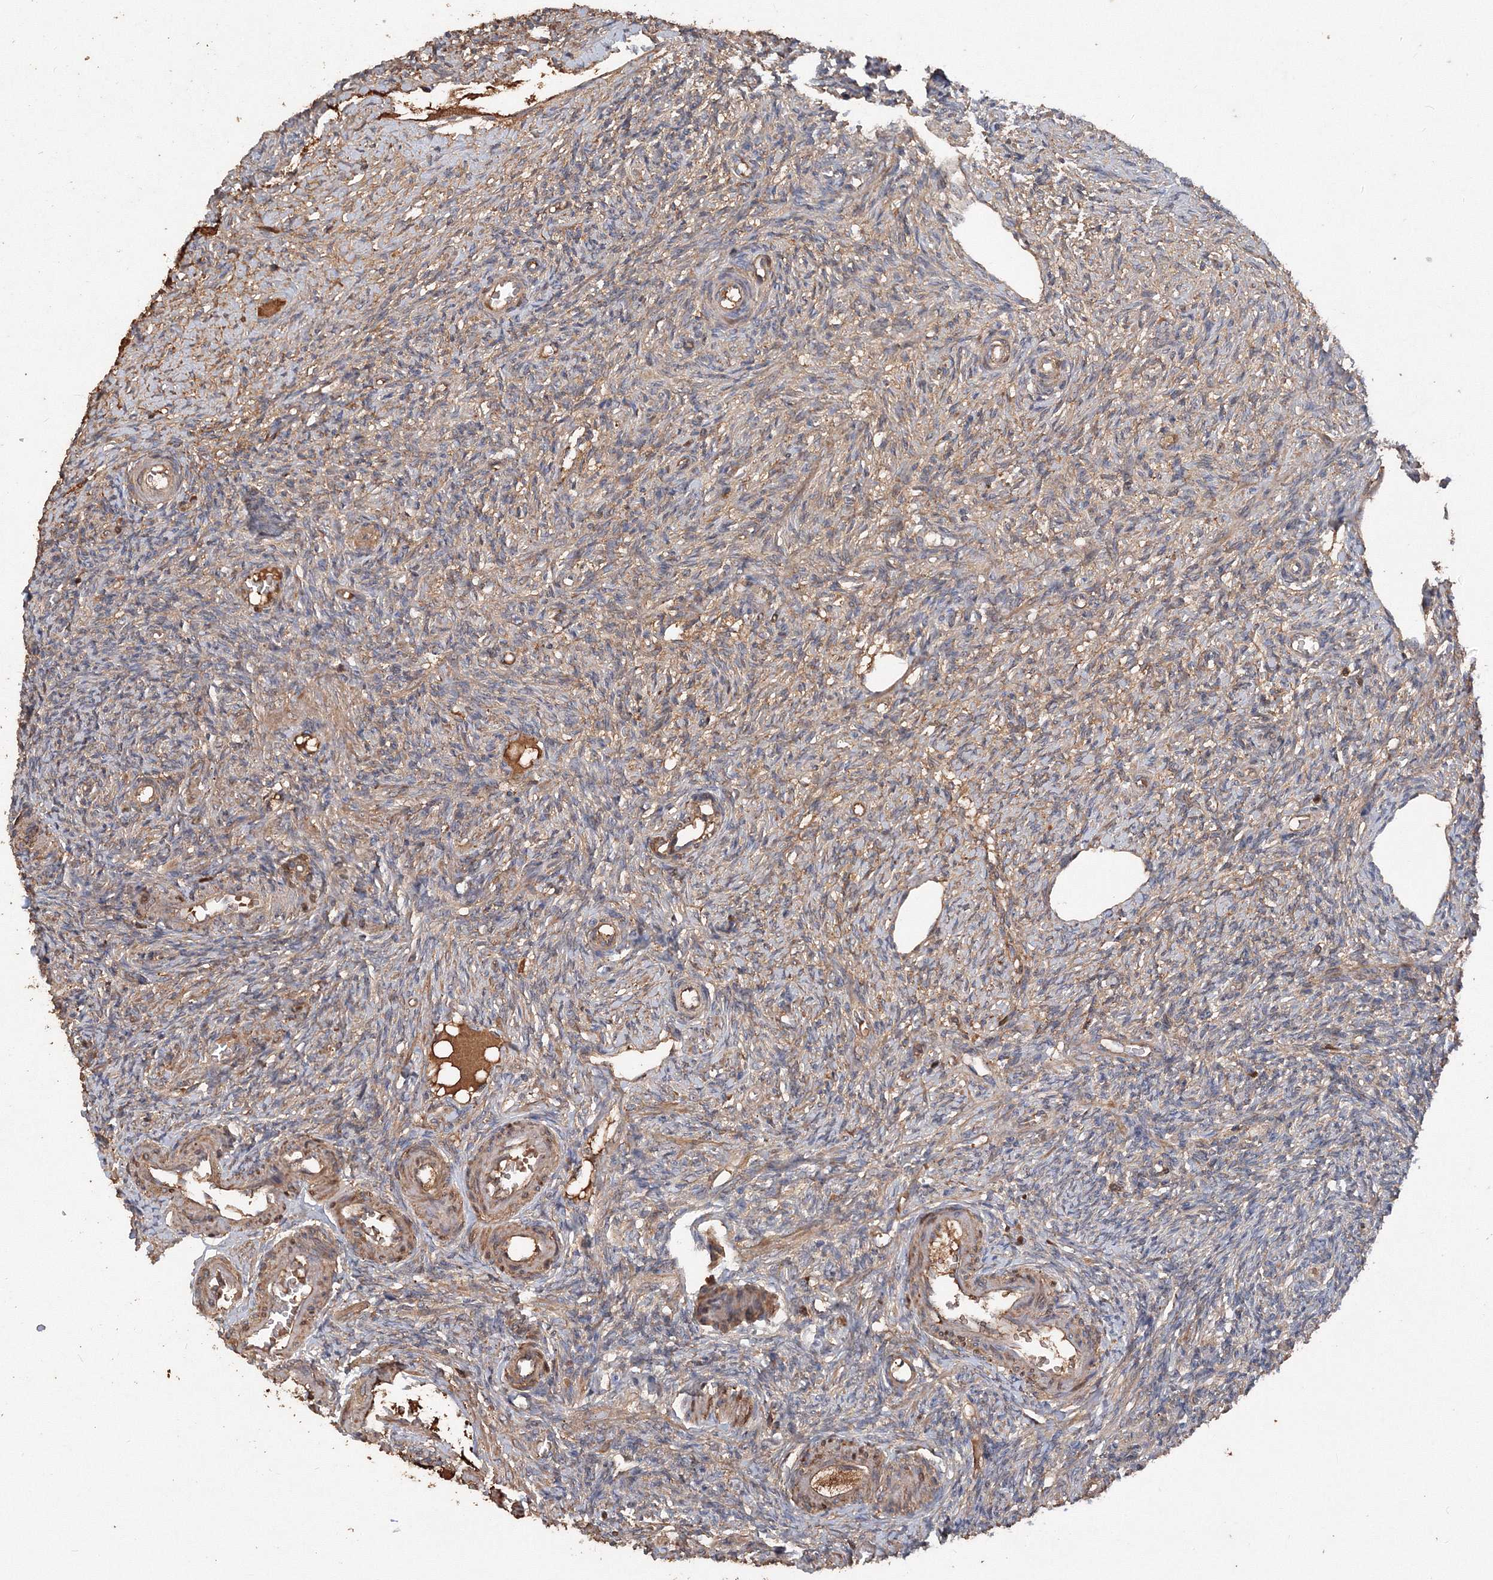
{"staining": {"intensity": "moderate", "quantity": "25%-75%", "location": "cytoplasmic/membranous"}, "tissue": "ovary", "cell_type": "Ovarian stroma cells", "image_type": "normal", "snomed": [{"axis": "morphology", "description": "Normal tissue, NOS"}, {"axis": "topography", "description": "Ovary"}], "caption": "About 25%-75% of ovarian stroma cells in normal human ovary display moderate cytoplasmic/membranous protein expression as visualized by brown immunohistochemical staining.", "gene": "GRINA", "patient": {"sex": "female", "age": 27}}